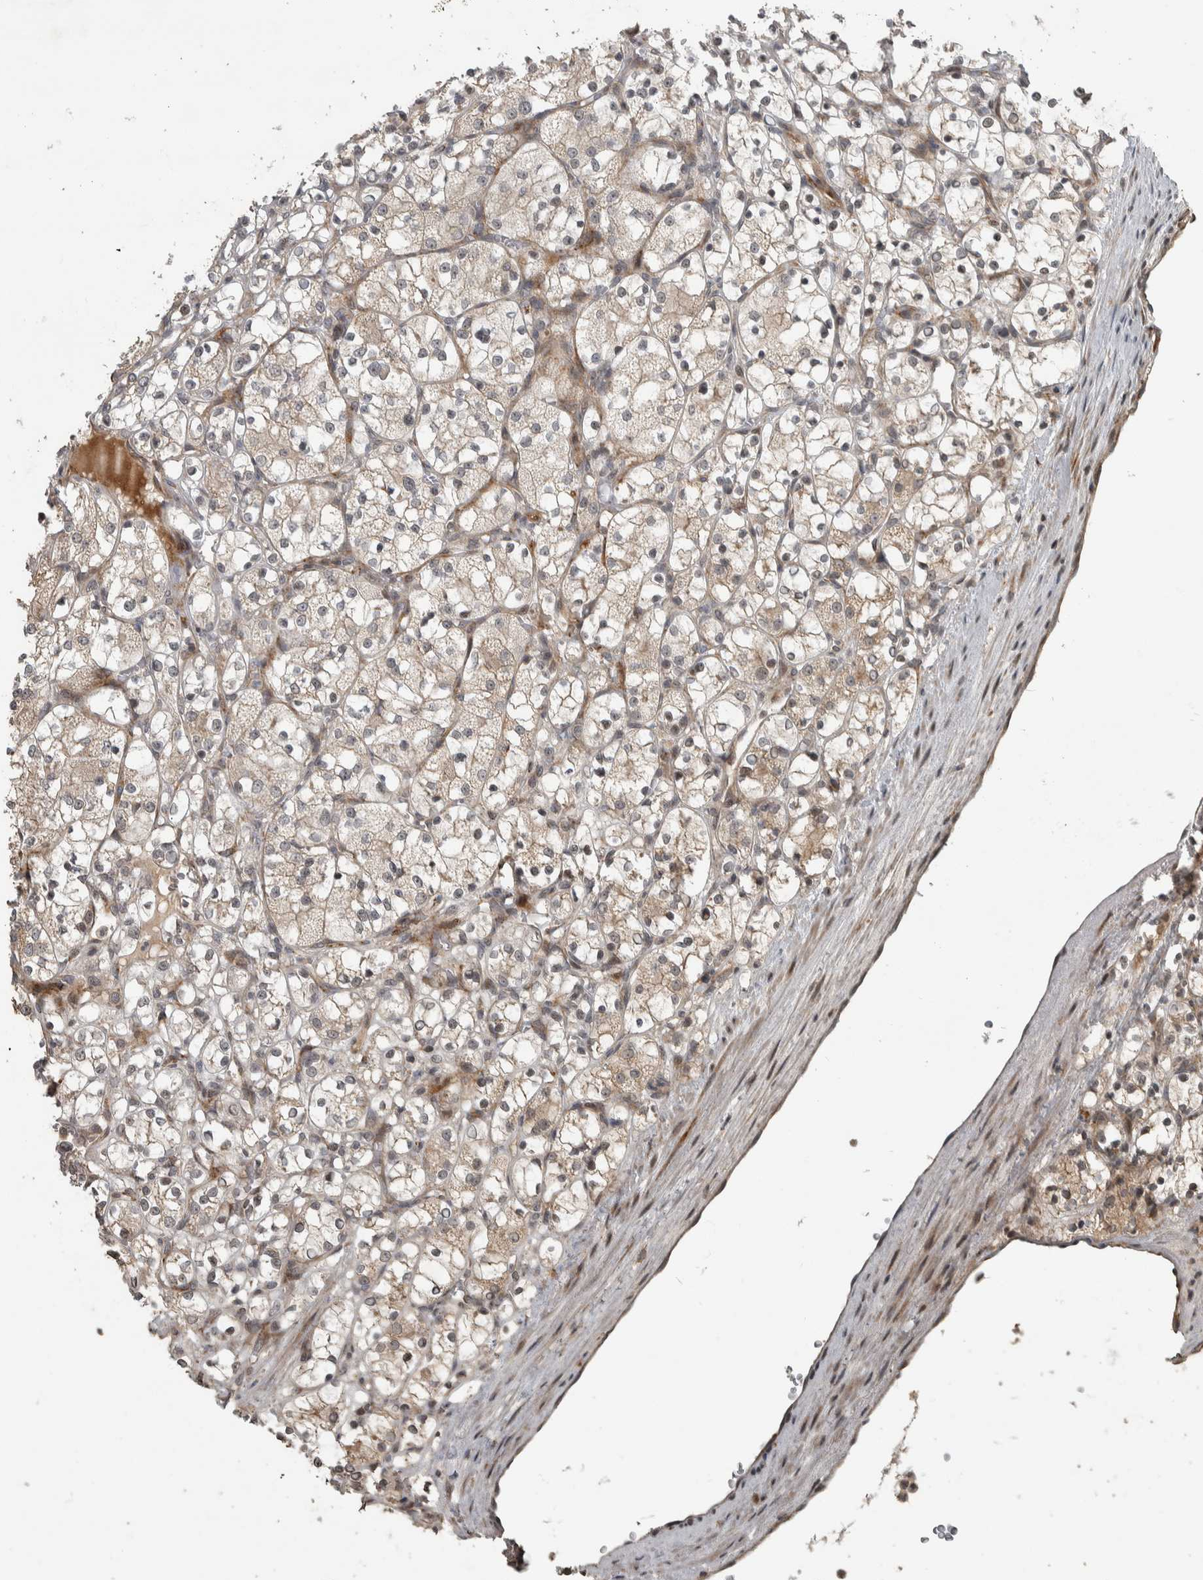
{"staining": {"intensity": "weak", "quantity": "<25%", "location": "cytoplasmic/membranous"}, "tissue": "renal cancer", "cell_type": "Tumor cells", "image_type": "cancer", "snomed": [{"axis": "morphology", "description": "Adenocarcinoma, NOS"}, {"axis": "topography", "description": "Kidney"}], "caption": "DAB immunohistochemical staining of human renal cancer demonstrates no significant expression in tumor cells. Brightfield microscopy of immunohistochemistry stained with DAB (brown) and hematoxylin (blue), captured at high magnification.", "gene": "ERAL1", "patient": {"sex": "female", "age": 69}}